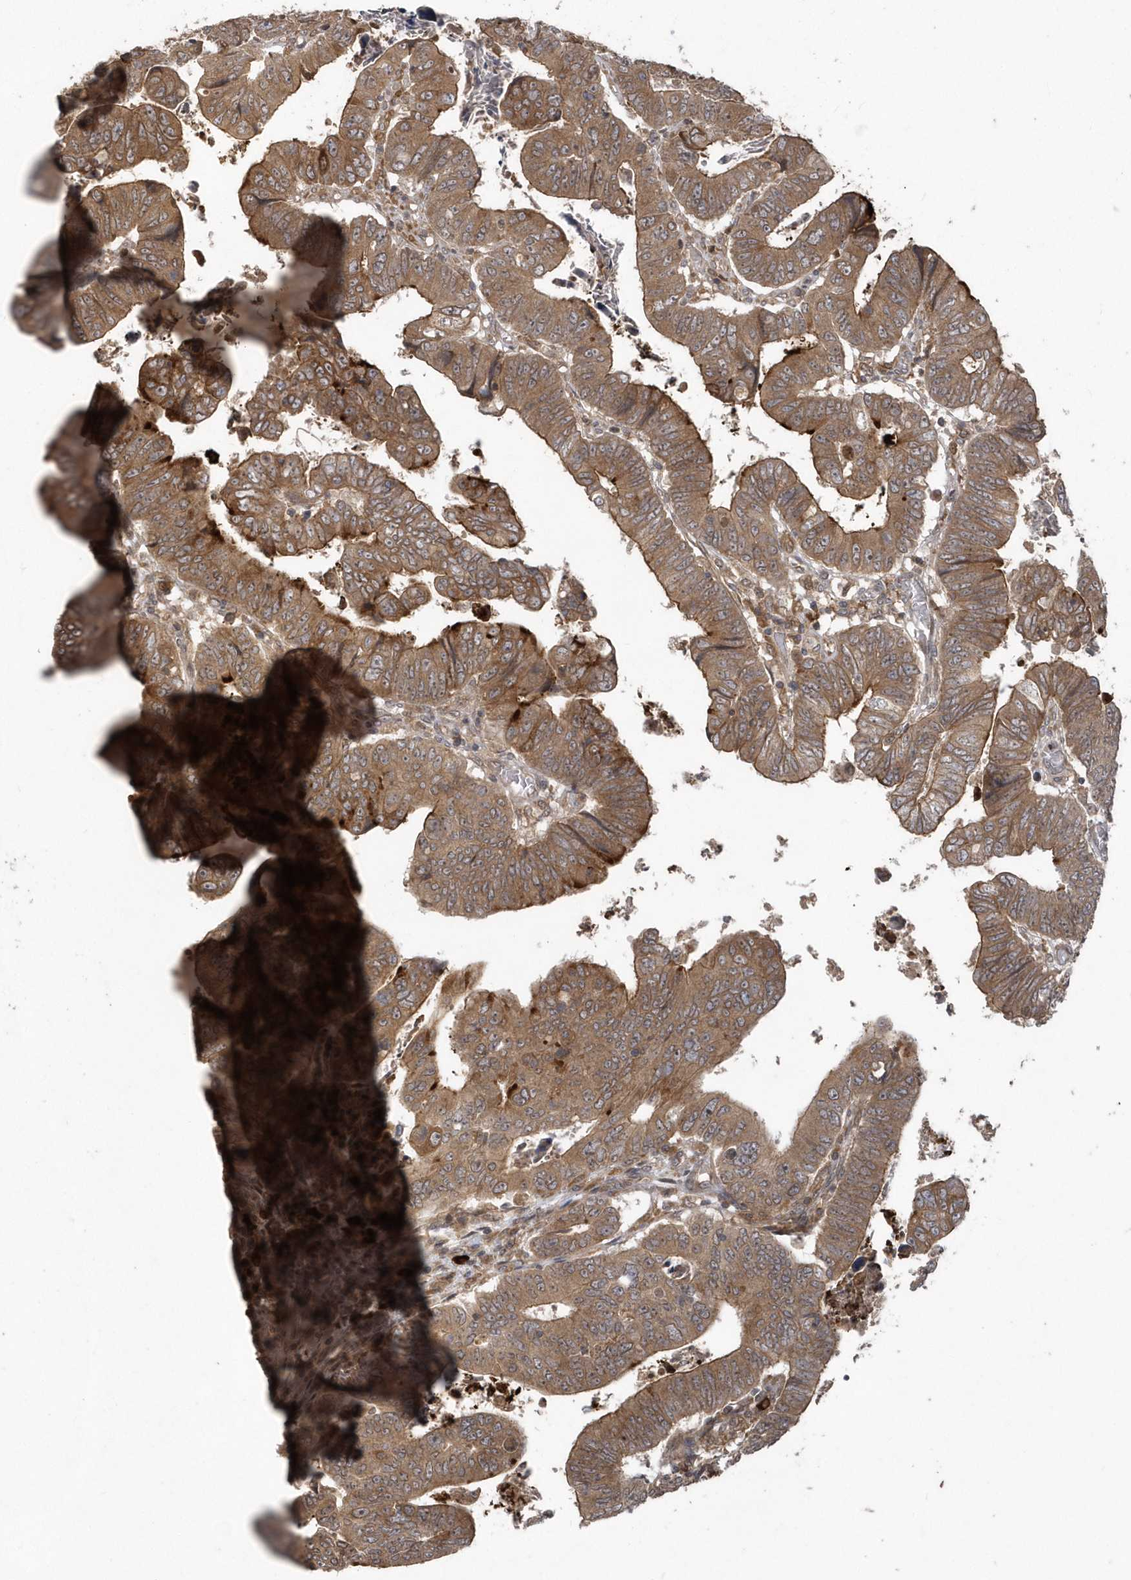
{"staining": {"intensity": "strong", "quantity": ">75%", "location": "cytoplasmic/membranous,nuclear"}, "tissue": "colorectal cancer", "cell_type": "Tumor cells", "image_type": "cancer", "snomed": [{"axis": "morphology", "description": "Normal tissue, NOS"}, {"axis": "morphology", "description": "Adenocarcinoma, NOS"}, {"axis": "topography", "description": "Rectum"}], "caption": "Strong cytoplasmic/membranous and nuclear expression for a protein is identified in about >75% of tumor cells of colorectal cancer (adenocarcinoma) using immunohistochemistry.", "gene": "HERPUD1", "patient": {"sex": "female", "age": 65}}